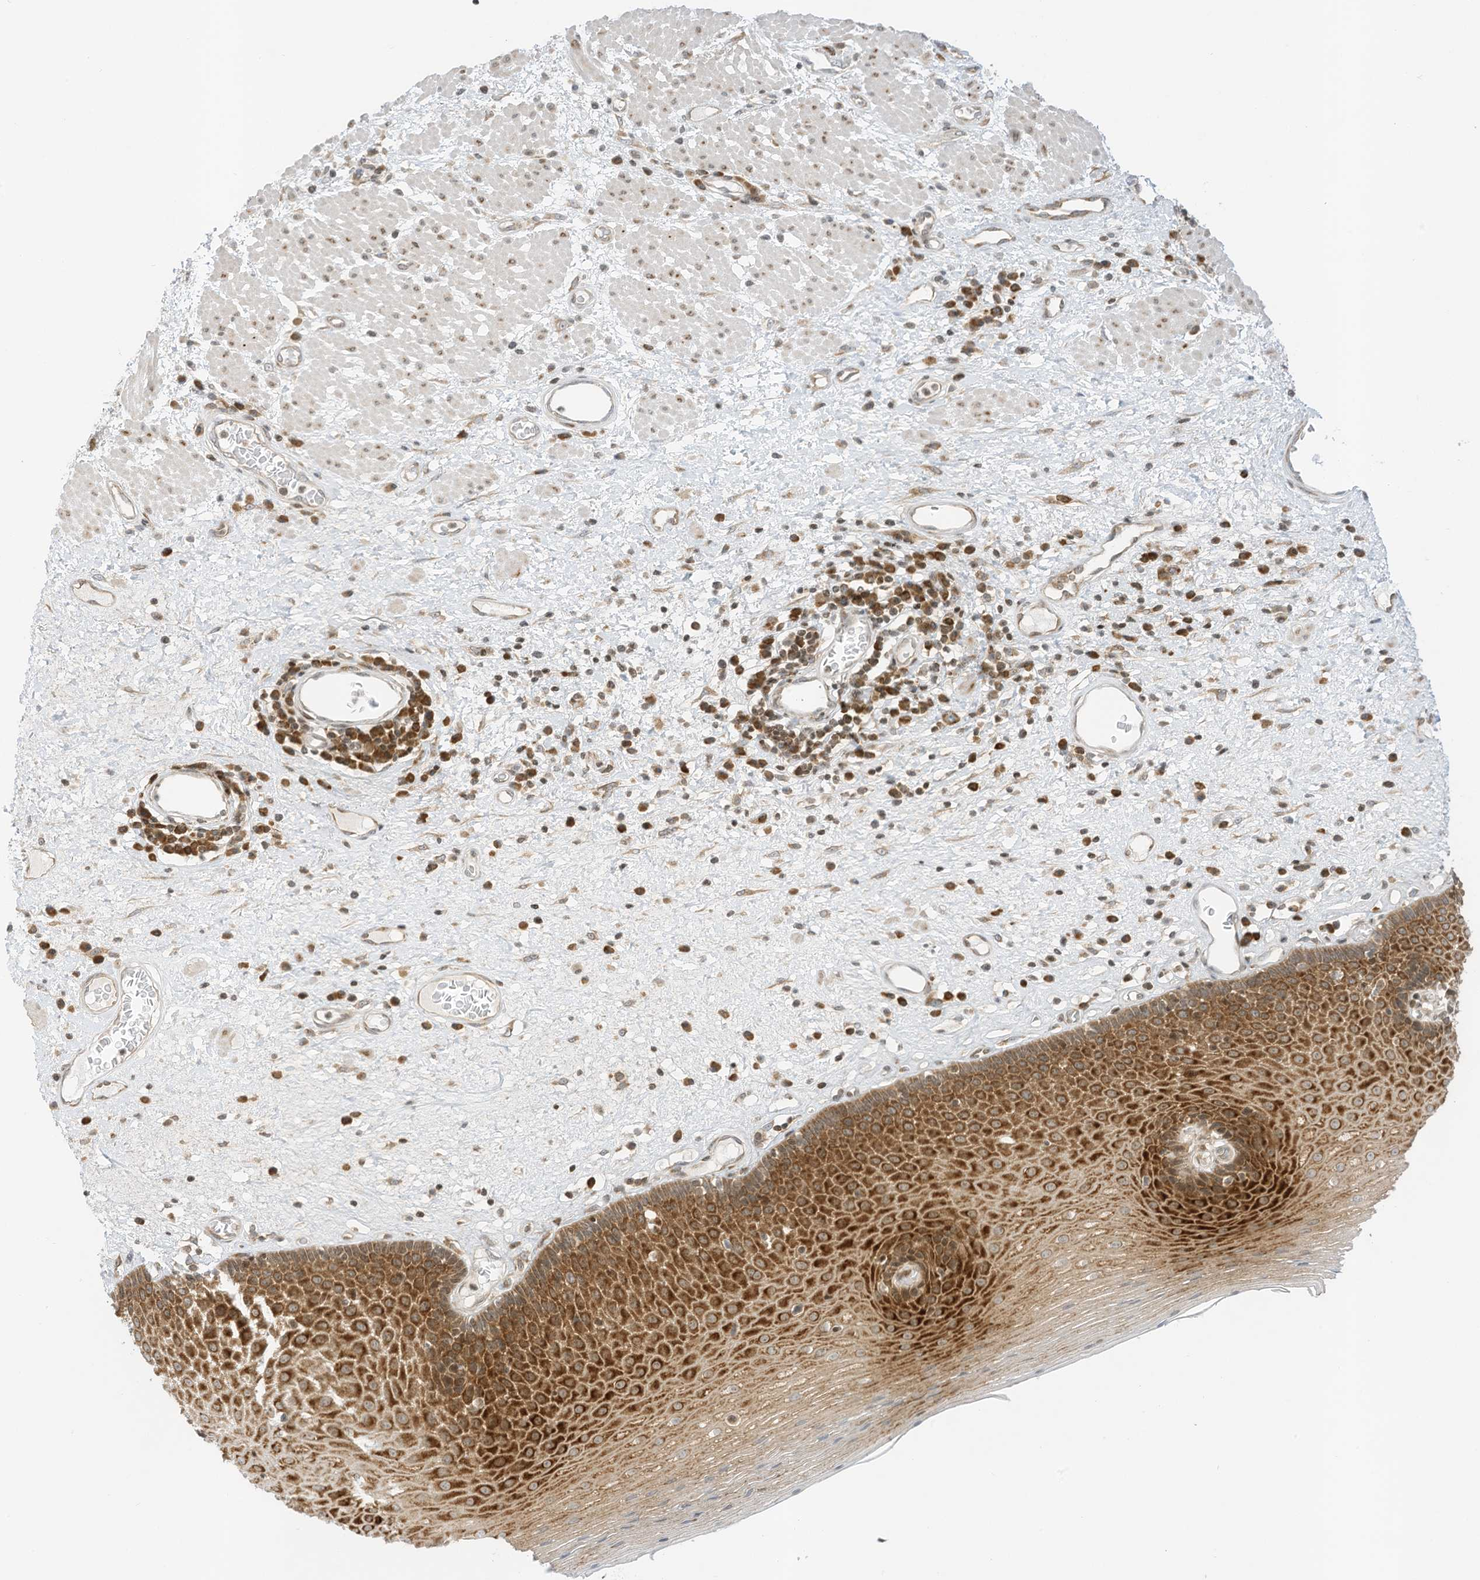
{"staining": {"intensity": "strong", "quantity": ">75%", "location": "cytoplasmic/membranous"}, "tissue": "esophagus", "cell_type": "Squamous epithelial cells", "image_type": "normal", "snomed": [{"axis": "morphology", "description": "Normal tissue, NOS"}, {"axis": "morphology", "description": "Adenocarcinoma, NOS"}, {"axis": "topography", "description": "Esophagus"}], "caption": "Protein staining by immunohistochemistry (IHC) exhibits strong cytoplasmic/membranous expression in about >75% of squamous epithelial cells in benign esophagus.", "gene": "EDF1", "patient": {"sex": "male", "age": 62}}